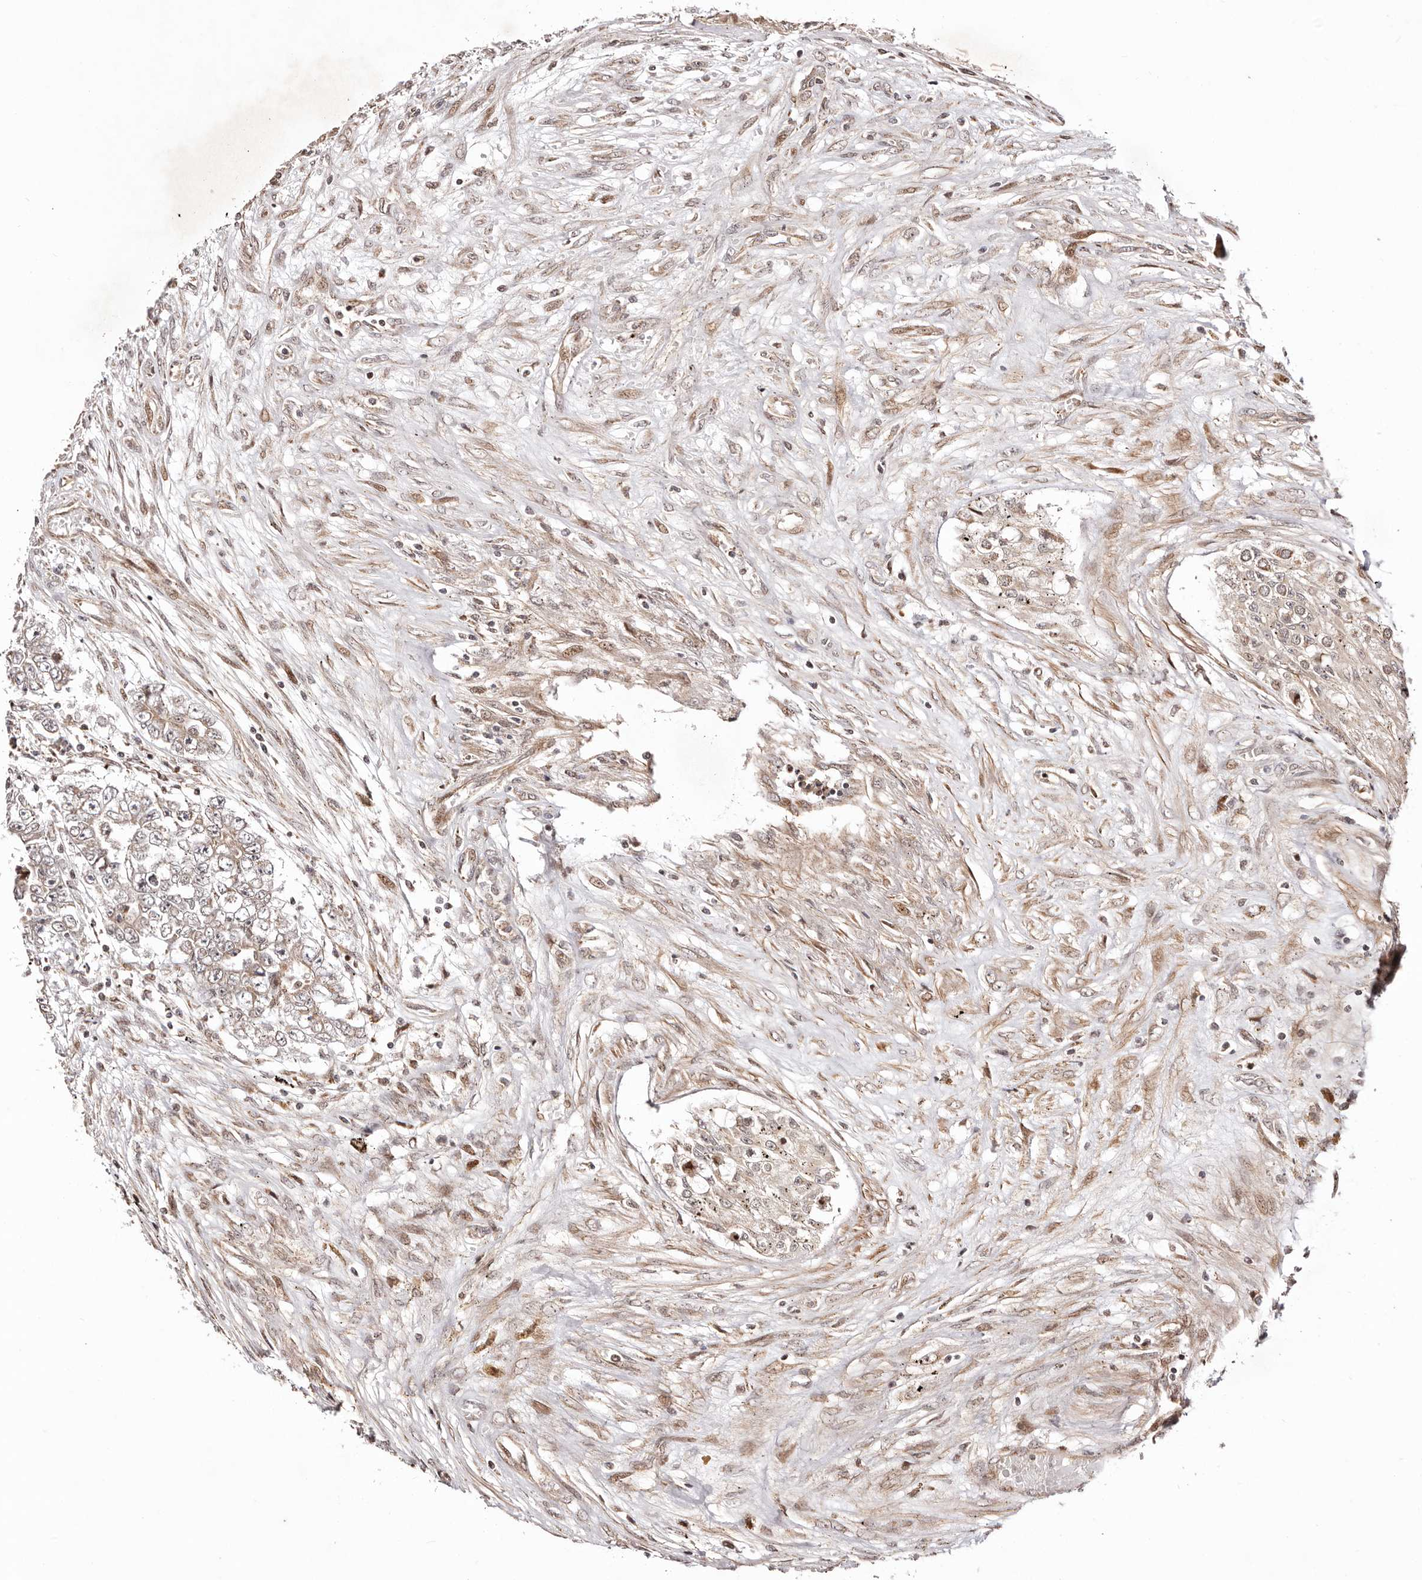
{"staining": {"intensity": "weak", "quantity": "25%-75%", "location": "cytoplasmic/membranous"}, "tissue": "testis cancer", "cell_type": "Tumor cells", "image_type": "cancer", "snomed": [{"axis": "morphology", "description": "Carcinoma, Embryonal, NOS"}, {"axis": "topography", "description": "Testis"}], "caption": "This photomicrograph exhibits immunohistochemistry staining of testis embryonal carcinoma, with low weak cytoplasmic/membranous staining in about 25%-75% of tumor cells.", "gene": "HIVEP3", "patient": {"sex": "male", "age": 25}}